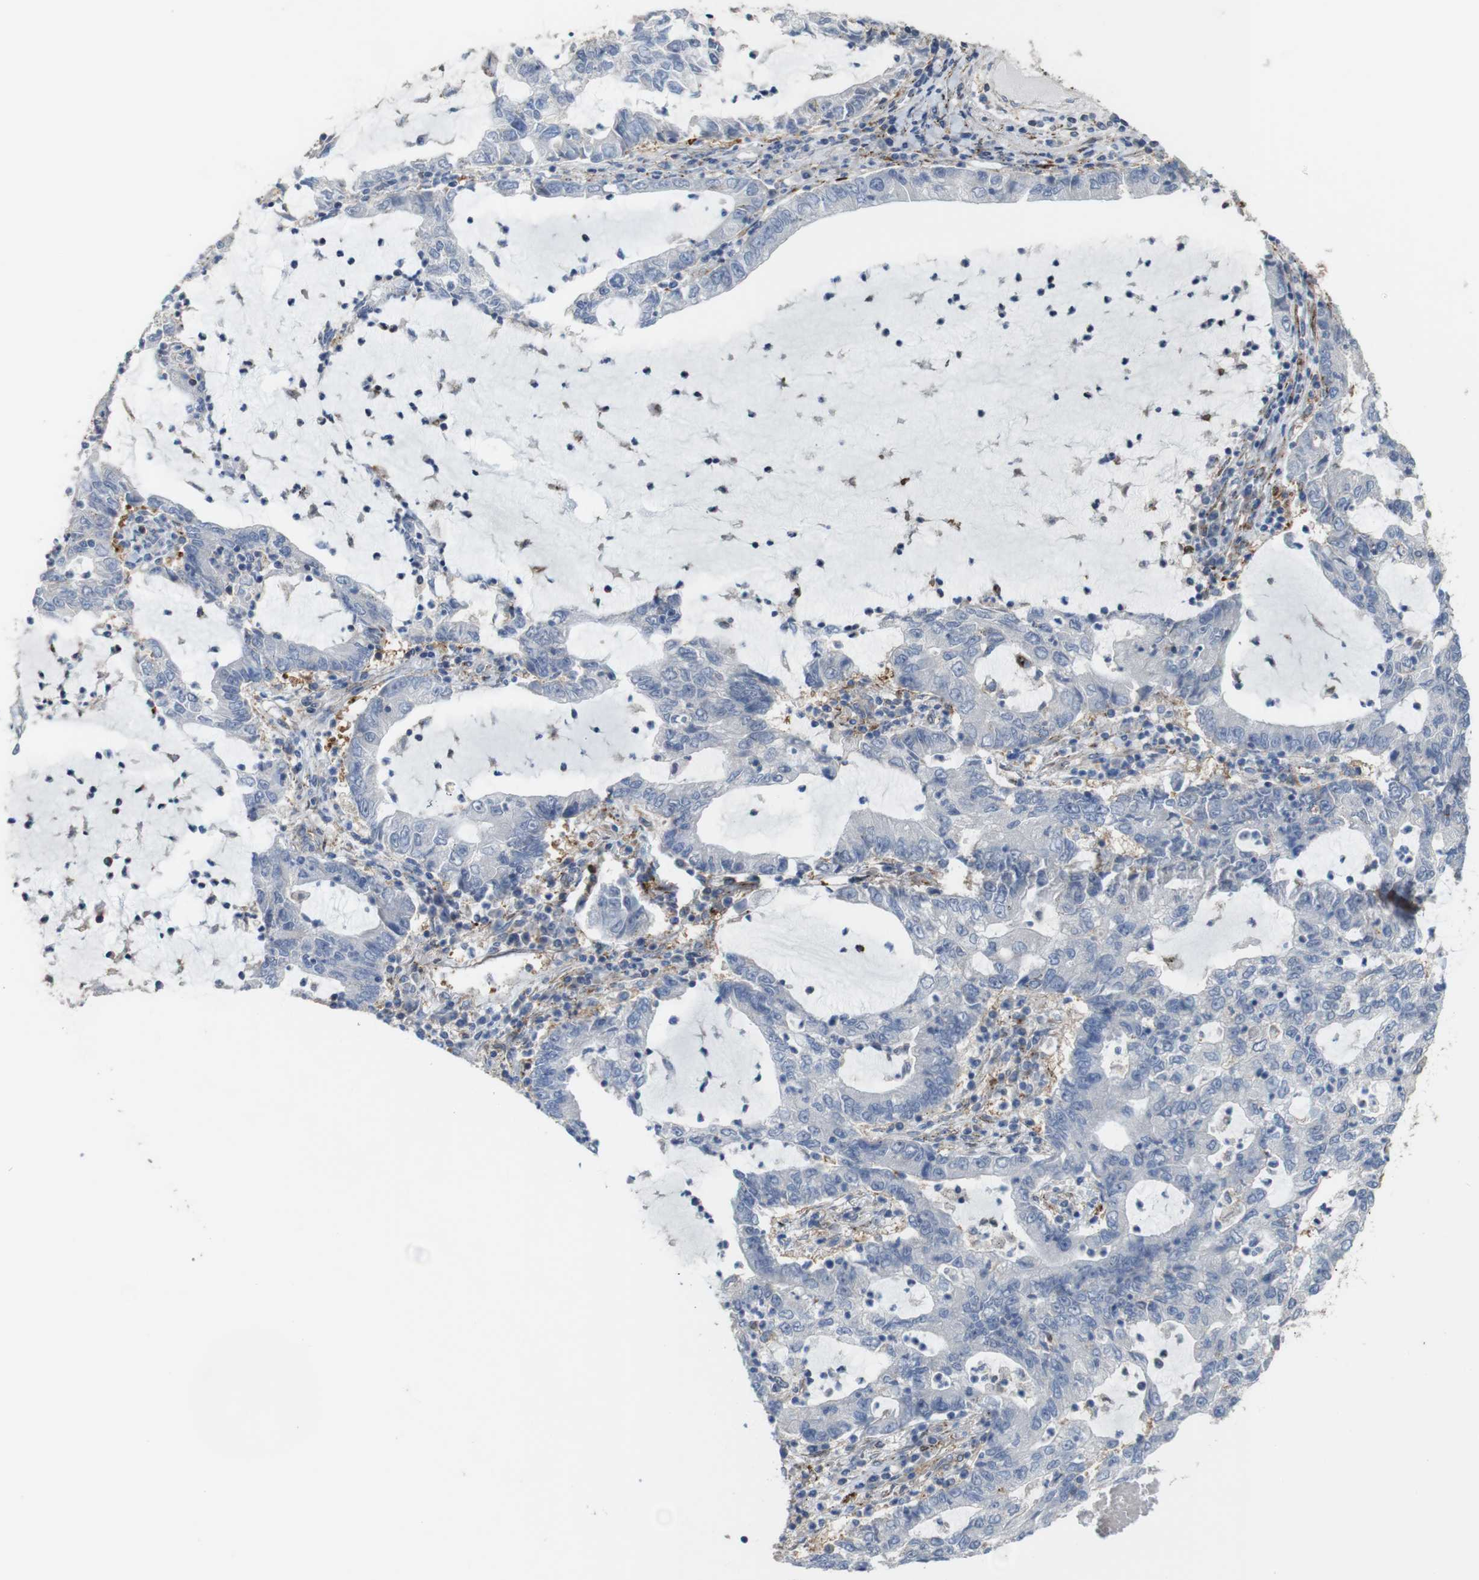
{"staining": {"intensity": "negative", "quantity": "none", "location": "none"}, "tissue": "lung cancer", "cell_type": "Tumor cells", "image_type": "cancer", "snomed": [{"axis": "morphology", "description": "Adenocarcinoma, NOS"}, {"axis": "topography", "description": "Lung"}], "caption": "An IHC micrograph of lung cancer (adenocarcinoma) is shown. There is no staining in tumor cells of lung cancer (adenocarcinoma).", "gene": "PCOLCE2", "patient": {"sex": "female", "age": 51}}